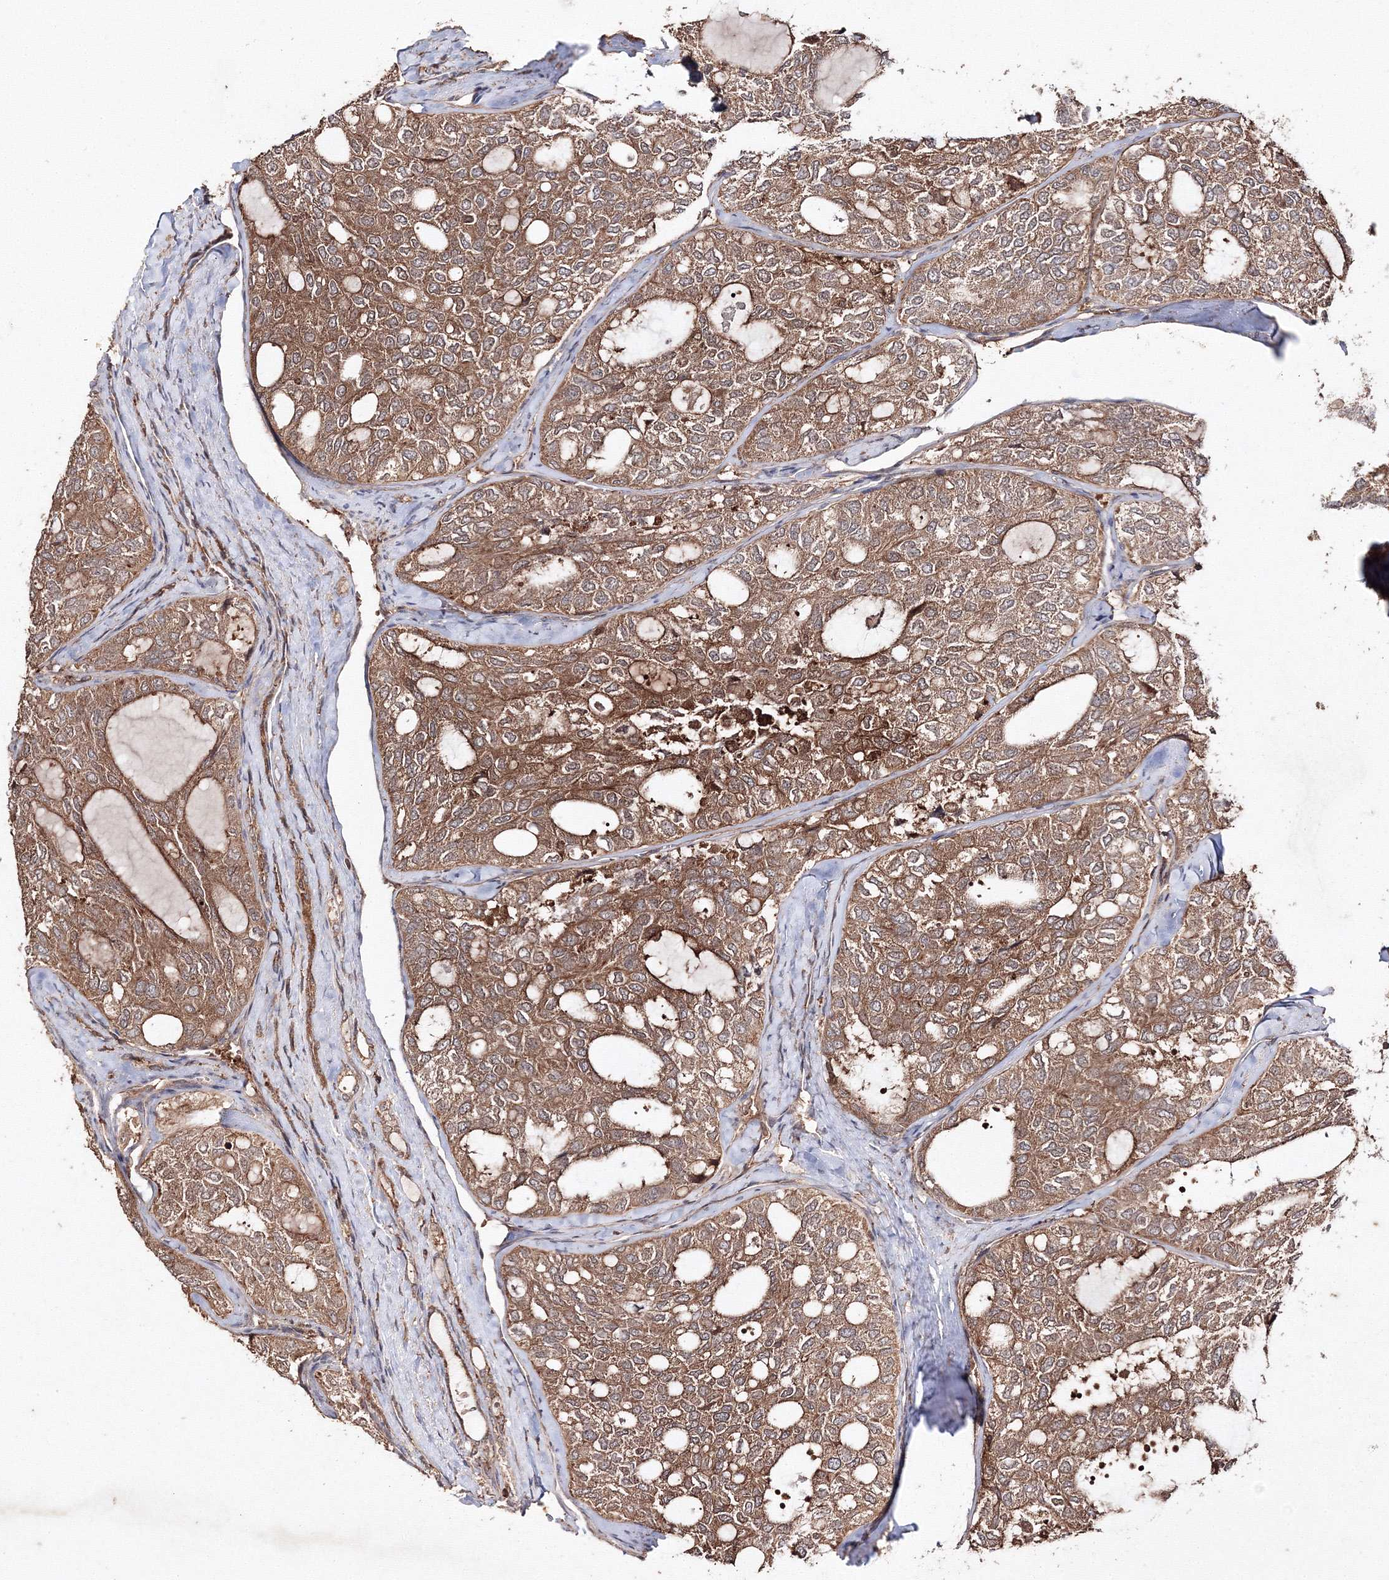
{"staining": {"intensity": "moderate", "quantity": ">75%", "location": "cytoplasmic/membranous"}, "tissue": "thyroid cancer", "cell_type": "Tumor cells", "image_type": "cancer", "snomed": [{"axis": "morphology", "description": "Follicular adenoma carcinoma, NOS"}, {"axis": "topography", "description": "Thyroid gland"}], "caption": "Immunohistochemistry photomicrograph of follicular adenoma carcinoma (thyroid) stained for a protein (brown), which reveals medium levels of moderate cytoplasmic/membranous staining in about >75% of tumor cells.", "gene": "DDO", "patient": {"sex": "male", "age": 75}}